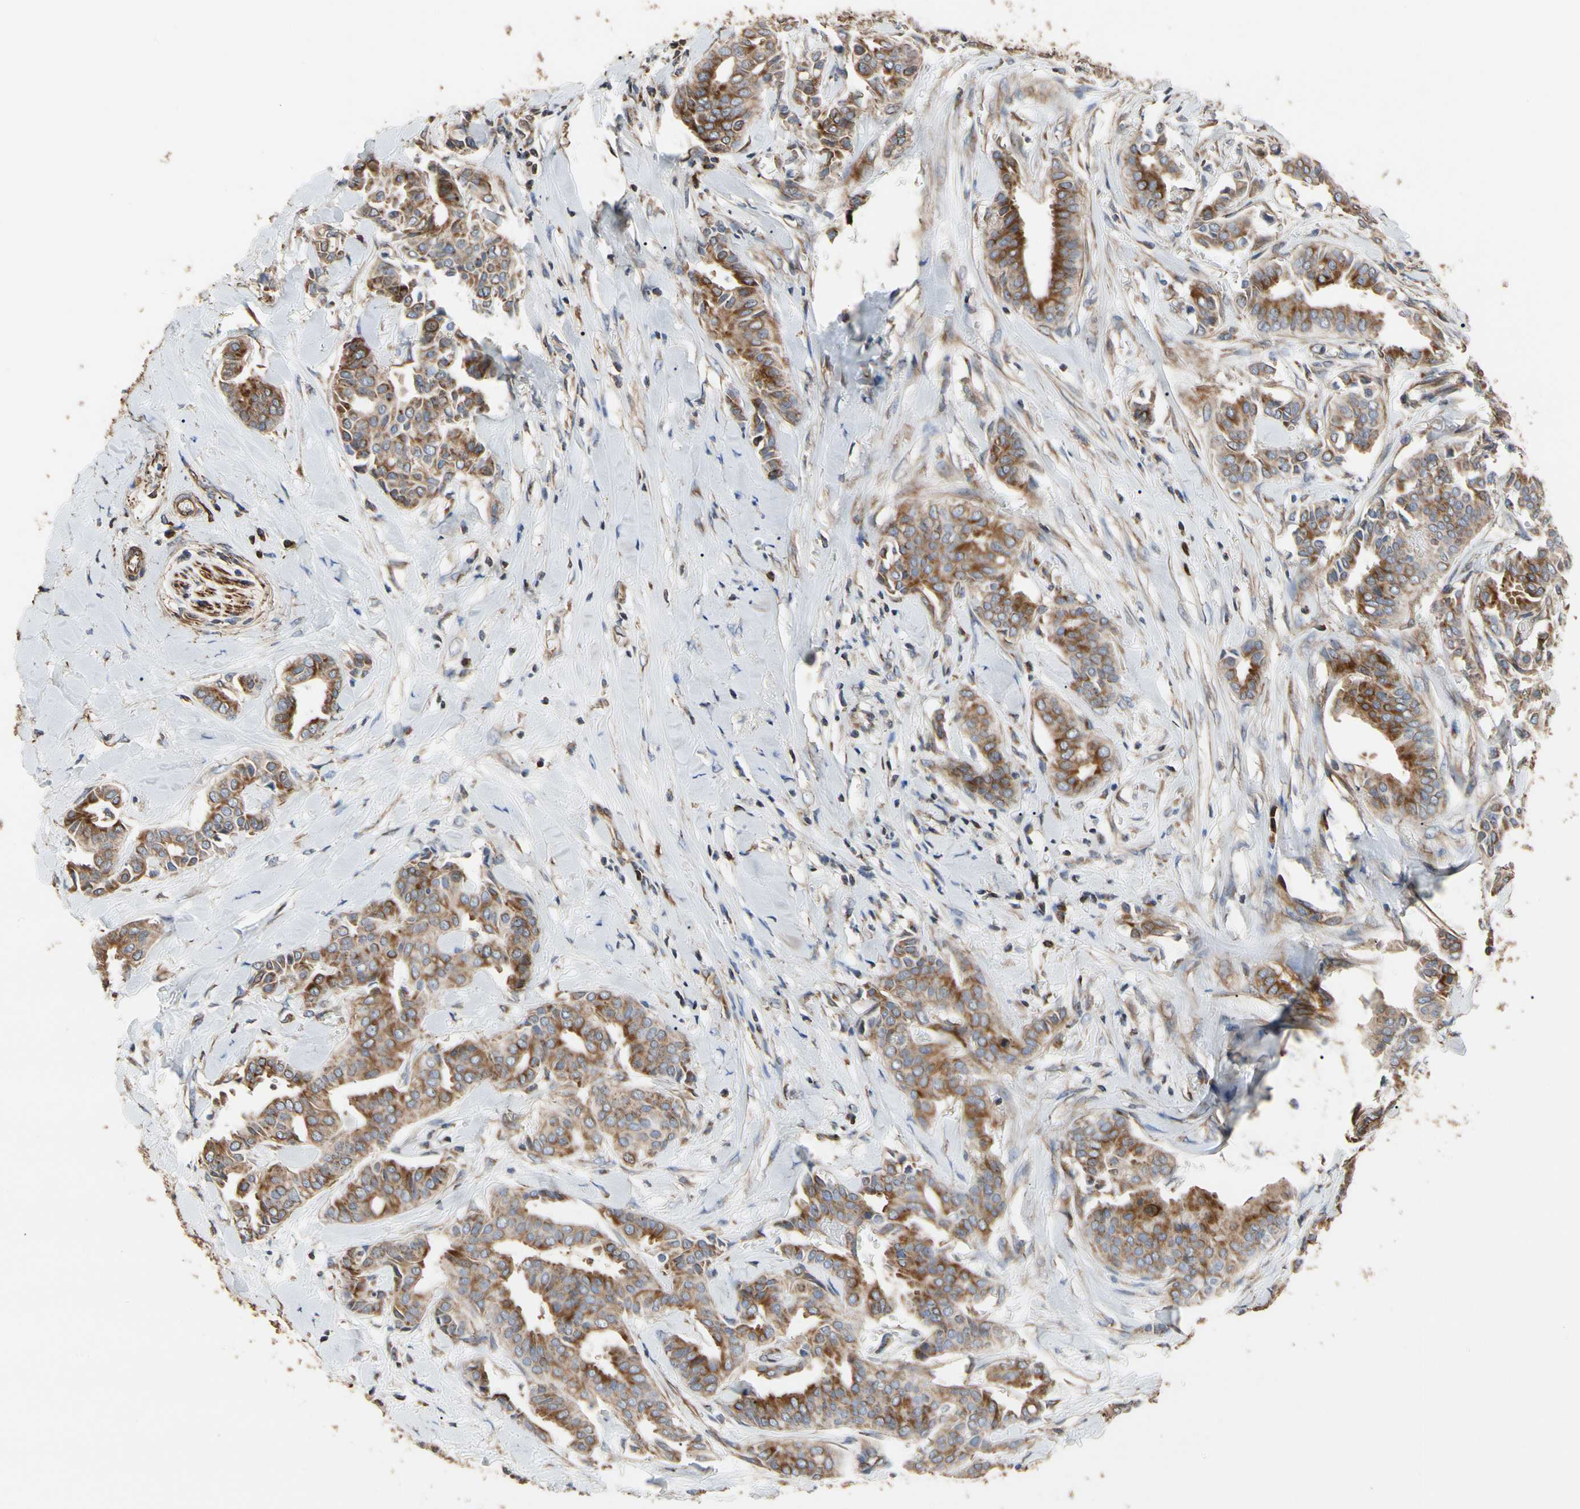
{"staining": {"intensity": "weak", "quantity": "25%-75%", "location": "cytoplasmic/membranous"}, "tissue": "head and neck cancer", "cell_type": "Tumor cells", "image_type": "cancer", "snomed": [{"axis": "morphology", "description": "Adenocarcinoma, NOS"}, {"axis": "topography", "description": "Salivary gland"}, {"axis": "topography", "description": "Head-Neck"}], "caption": "IHC (DAB (3,3'-diaminobenzidine)) staining of head and neck cancer shows weak cytoplasmic/membranous protein expression in approximately 25%-75% of tumor cells. Nuclei are stained in blue.", "gene": "TUBA1A", "patient": {"sex": "female", "age": 59}}